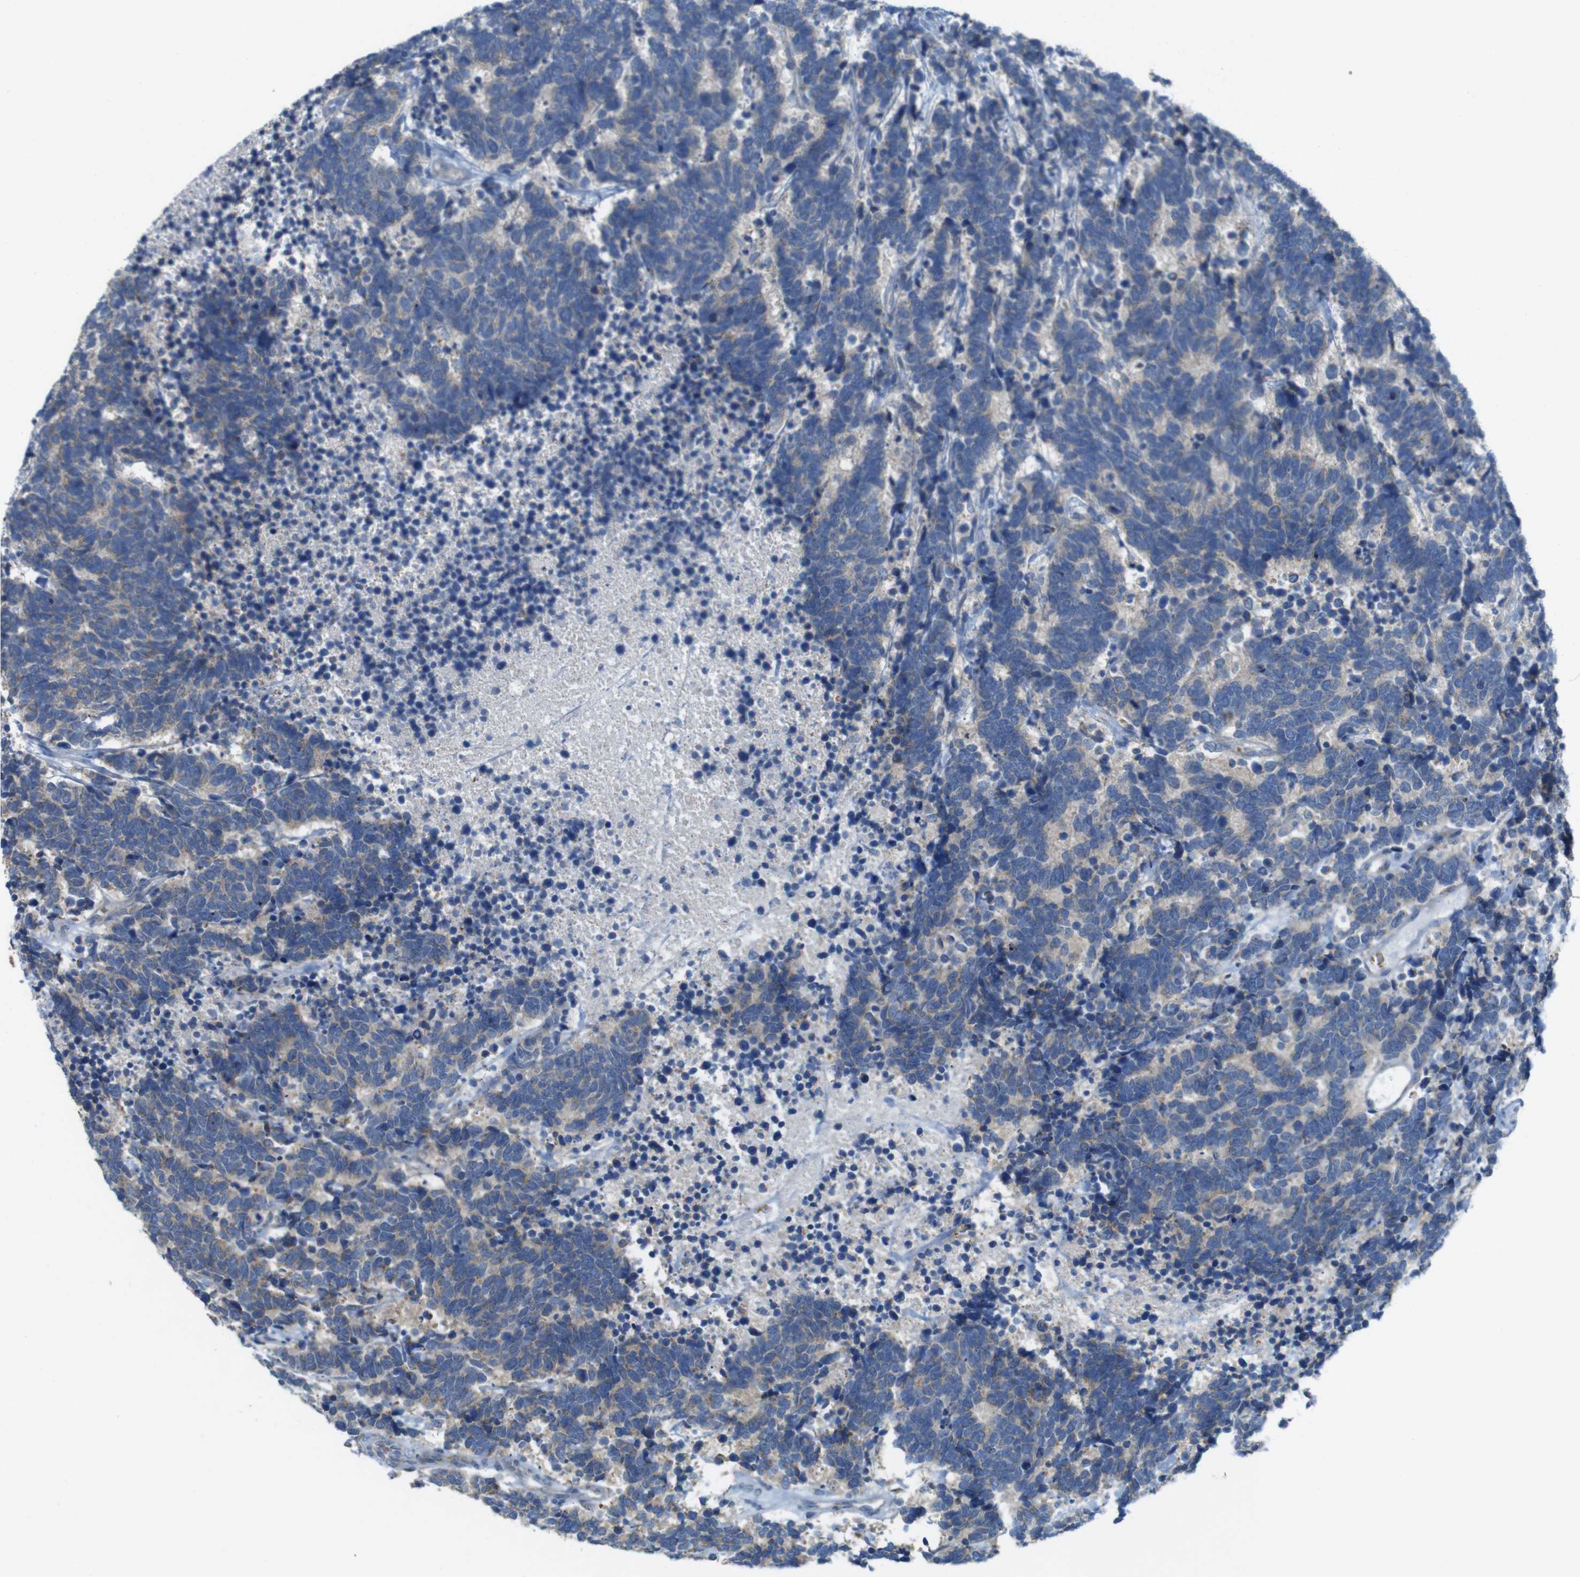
{"staining": {"intensity": "weak", "quantity": "<25%", "location": "cytoplasmic/membranous"}, "tissue": "carcinoid", "cell_type": "Tumor cells", "image_type": "cancer", "snomed": [{"axis": "morphology", "description": "Carcinoma, NOS"}, {"axis": "morphology", "description": "Carcinoid, malignant, NOS"}, {"axis": "topography", "description": "Urinary bladder"}], "caption": "Carcinoid was stained to show a protein in brown. There is no significant positivity in tumor cells.", "gene": "MARCHF1", "patient": {"sex": "male", "age": 57}}